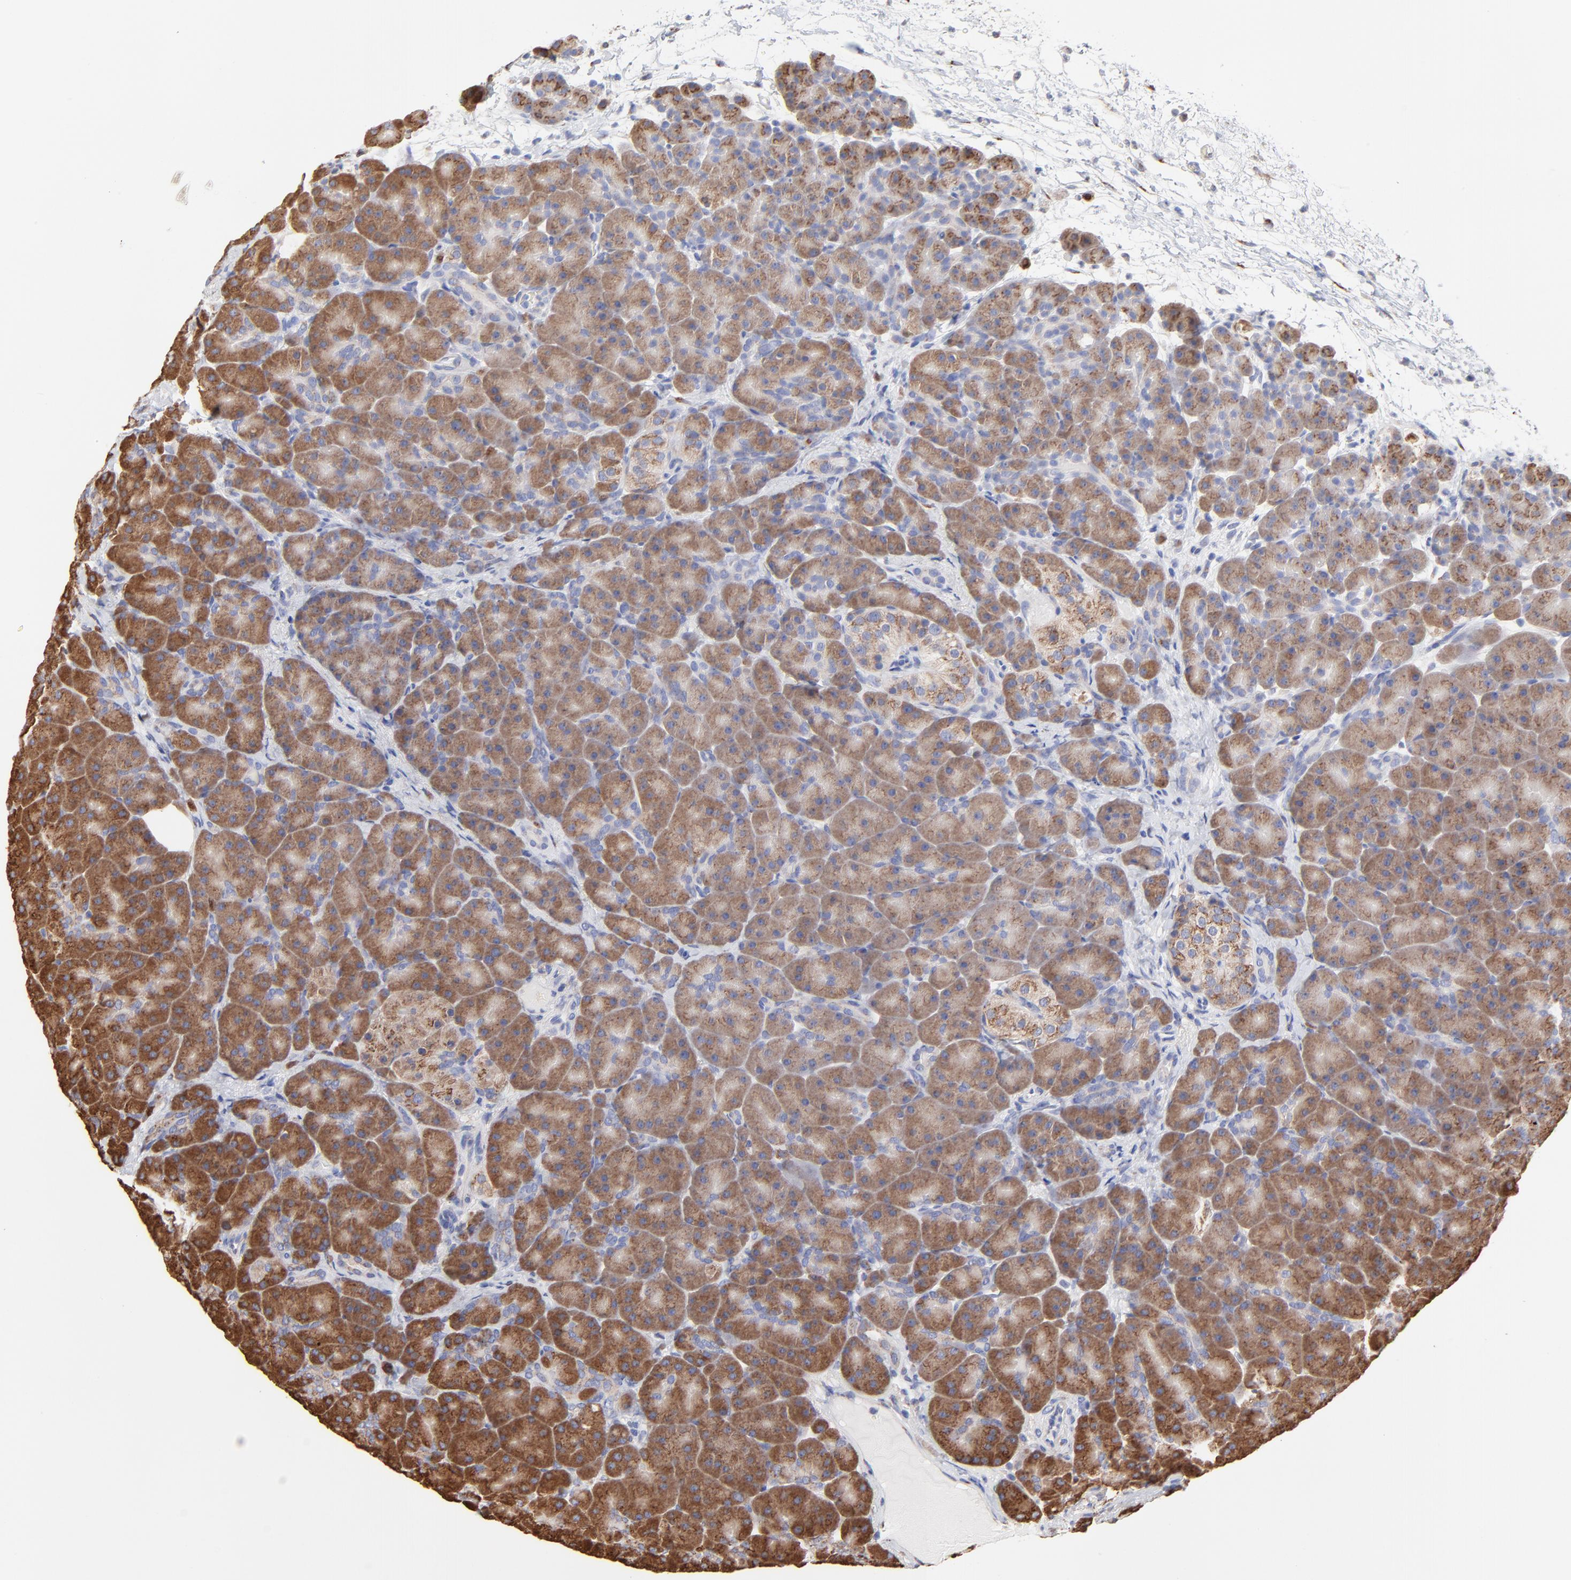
{"staining": {"intensity": "moderate", "quantity": ">75%", "location": "cytoplasmic/membranous"}, "tissue": "pancreas", "cell_type": "Exocrine glandular cells", "image_type": "normal", "snomed": [{"axis": "morphology", "description": "Normal tissue, NOS"}, {"axis": "topography", "description": "Pancreas"}], "caption": "DAB immunohistochemical staining of benign pancreas exhibits moderate cytoplasmic/membranous protein staining in approximately >75% of exocrine glandular cells. The staining is performed using DAB (3,3'-diaminobenzidine) brown chromogen to label protein expression. The nuclei are counter-stained blue using hematoxylin.", "gene": "LMAN1", "patient": {"sex": "male", "age": 66}}